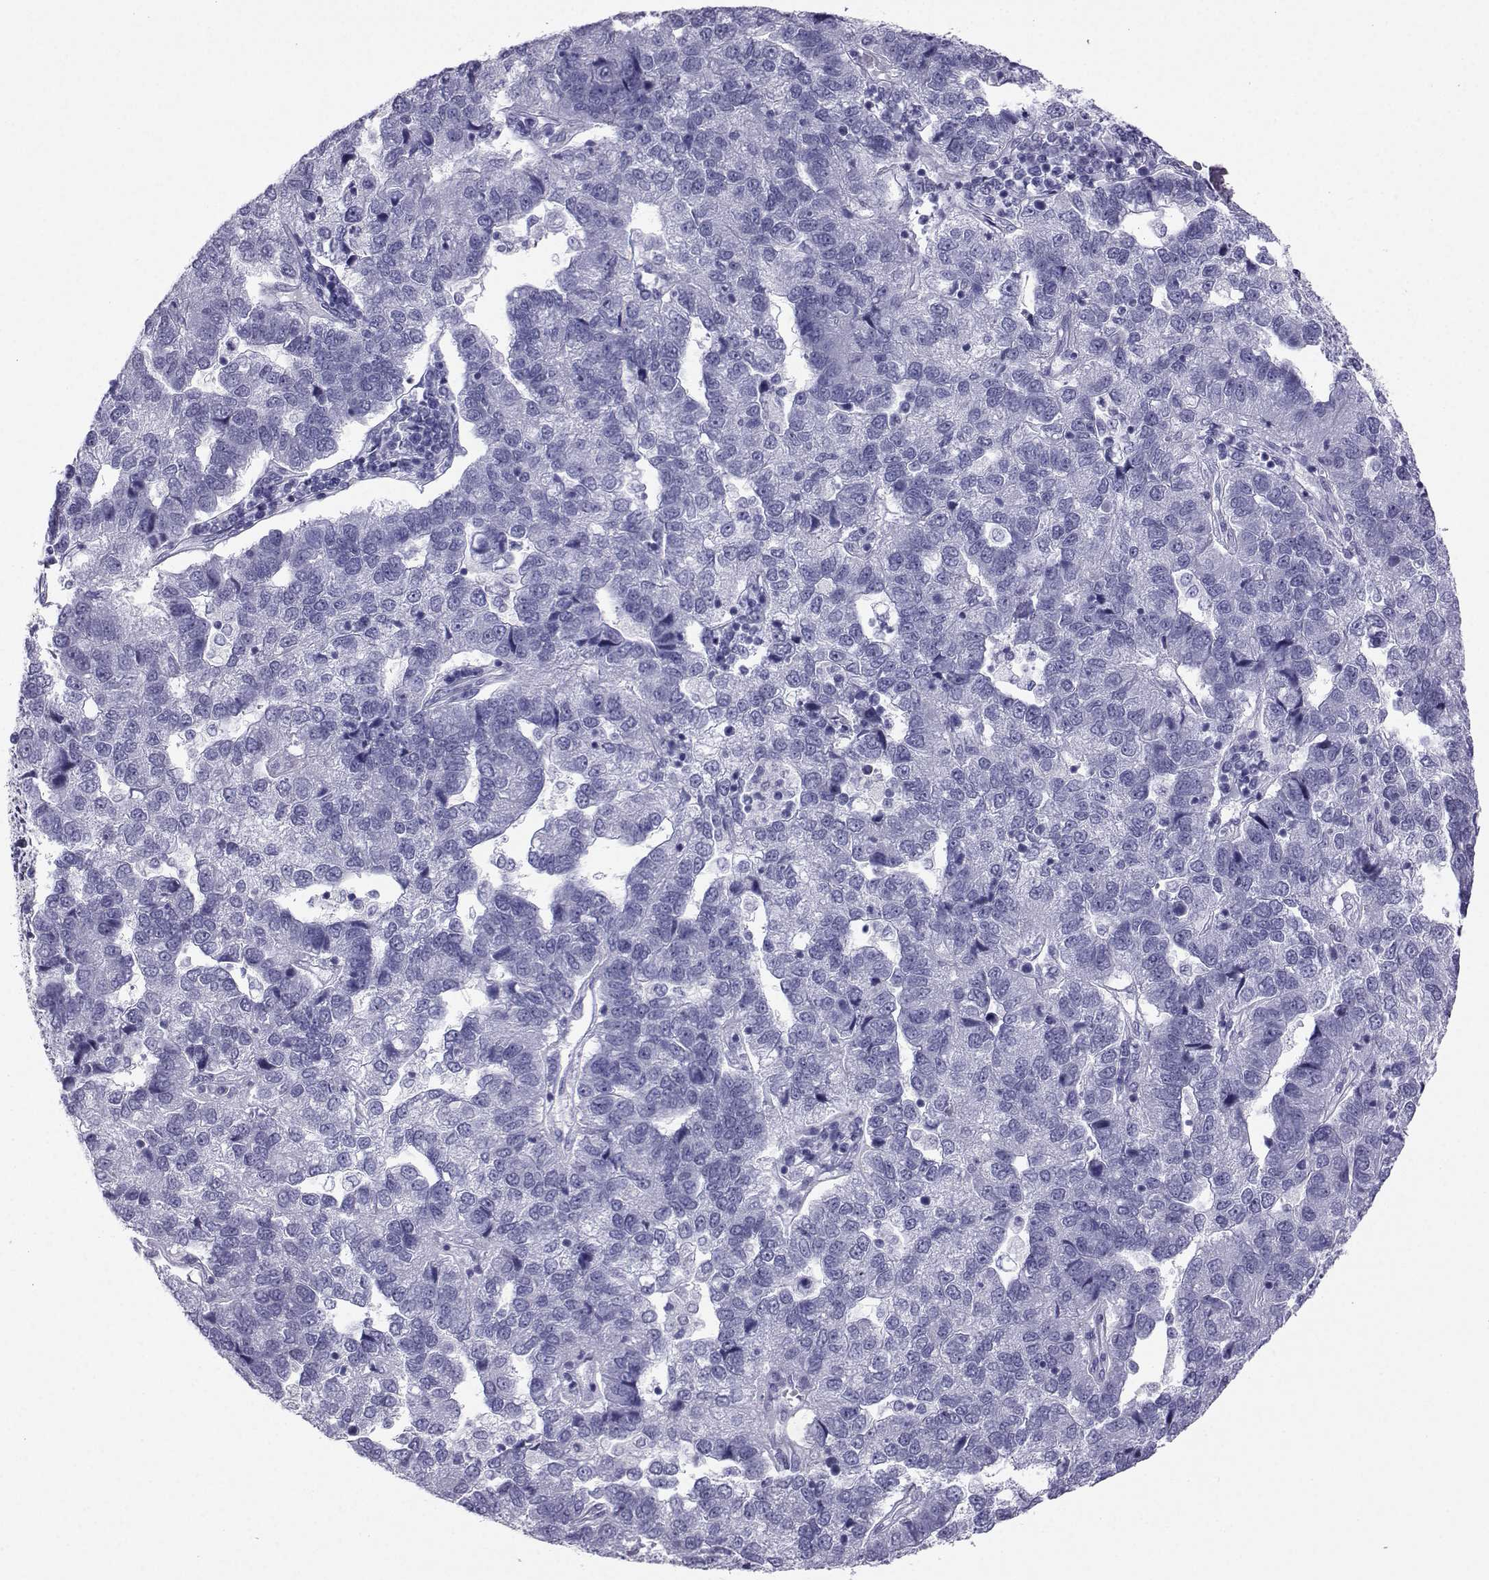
{"staining": {"intensity": "negative", "quantity": "none", "location": "none"}, "tissue": "pancreatic cancer", "cell_type": "Tumor cells", "image_type": "cancer", "snomed": [{"axis": "morphology", "description": "Adenocarcinoma, NOS"}, {"axis": "topography", "description": "Pancreas"}], "caption": "High power microscopy histopathology image of an IHC histopathology image of pancreatic adenocarcinoma, revealing no significant staining in tumor cells.", "gene": "SST", "patient": {"sex": "female", "age": 61}}